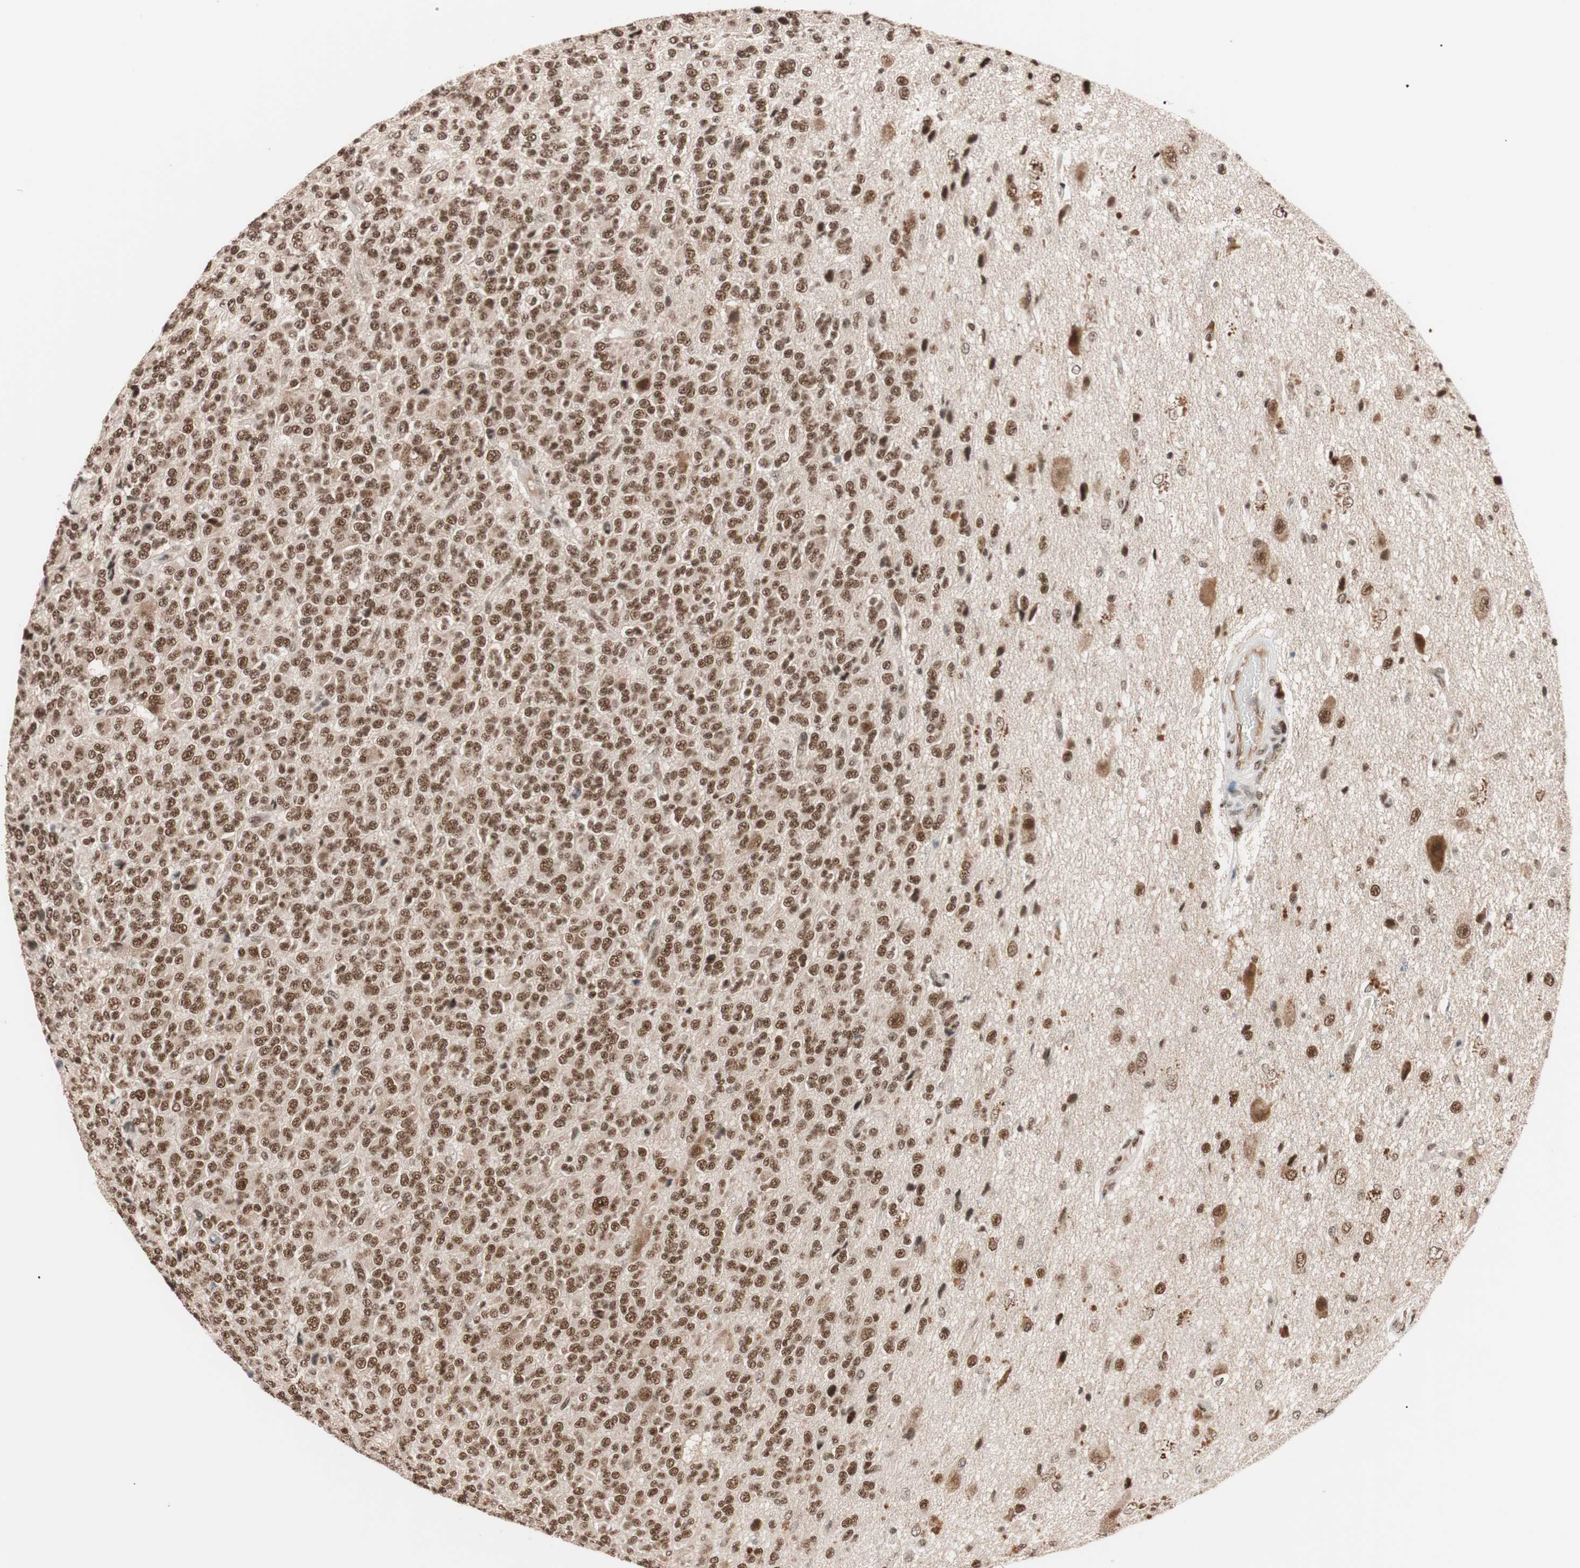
{"staining": {"intensity": "strong", "quantity": ">75%", "location": "nuclear"}, "tissue": "glioma", "cell_type": "Tumor cells", "image_type": "cancer", "snomed": [{"axis": "morphology", "description": "Glioma, malignant, High grade"}, {"axis": "topography", "description": "pancreas cauda"}], "caption": "Glioma stained with DAB immunohistochemistry (IHC) demonstrates high levels of strong nuclear staining in about >75% of tumor cells. (brown staining indicates protein expression, while blue staining denotes nuclei).", "gene": "CHAMP1", "patient": {"sex": "male", "age": 60}}